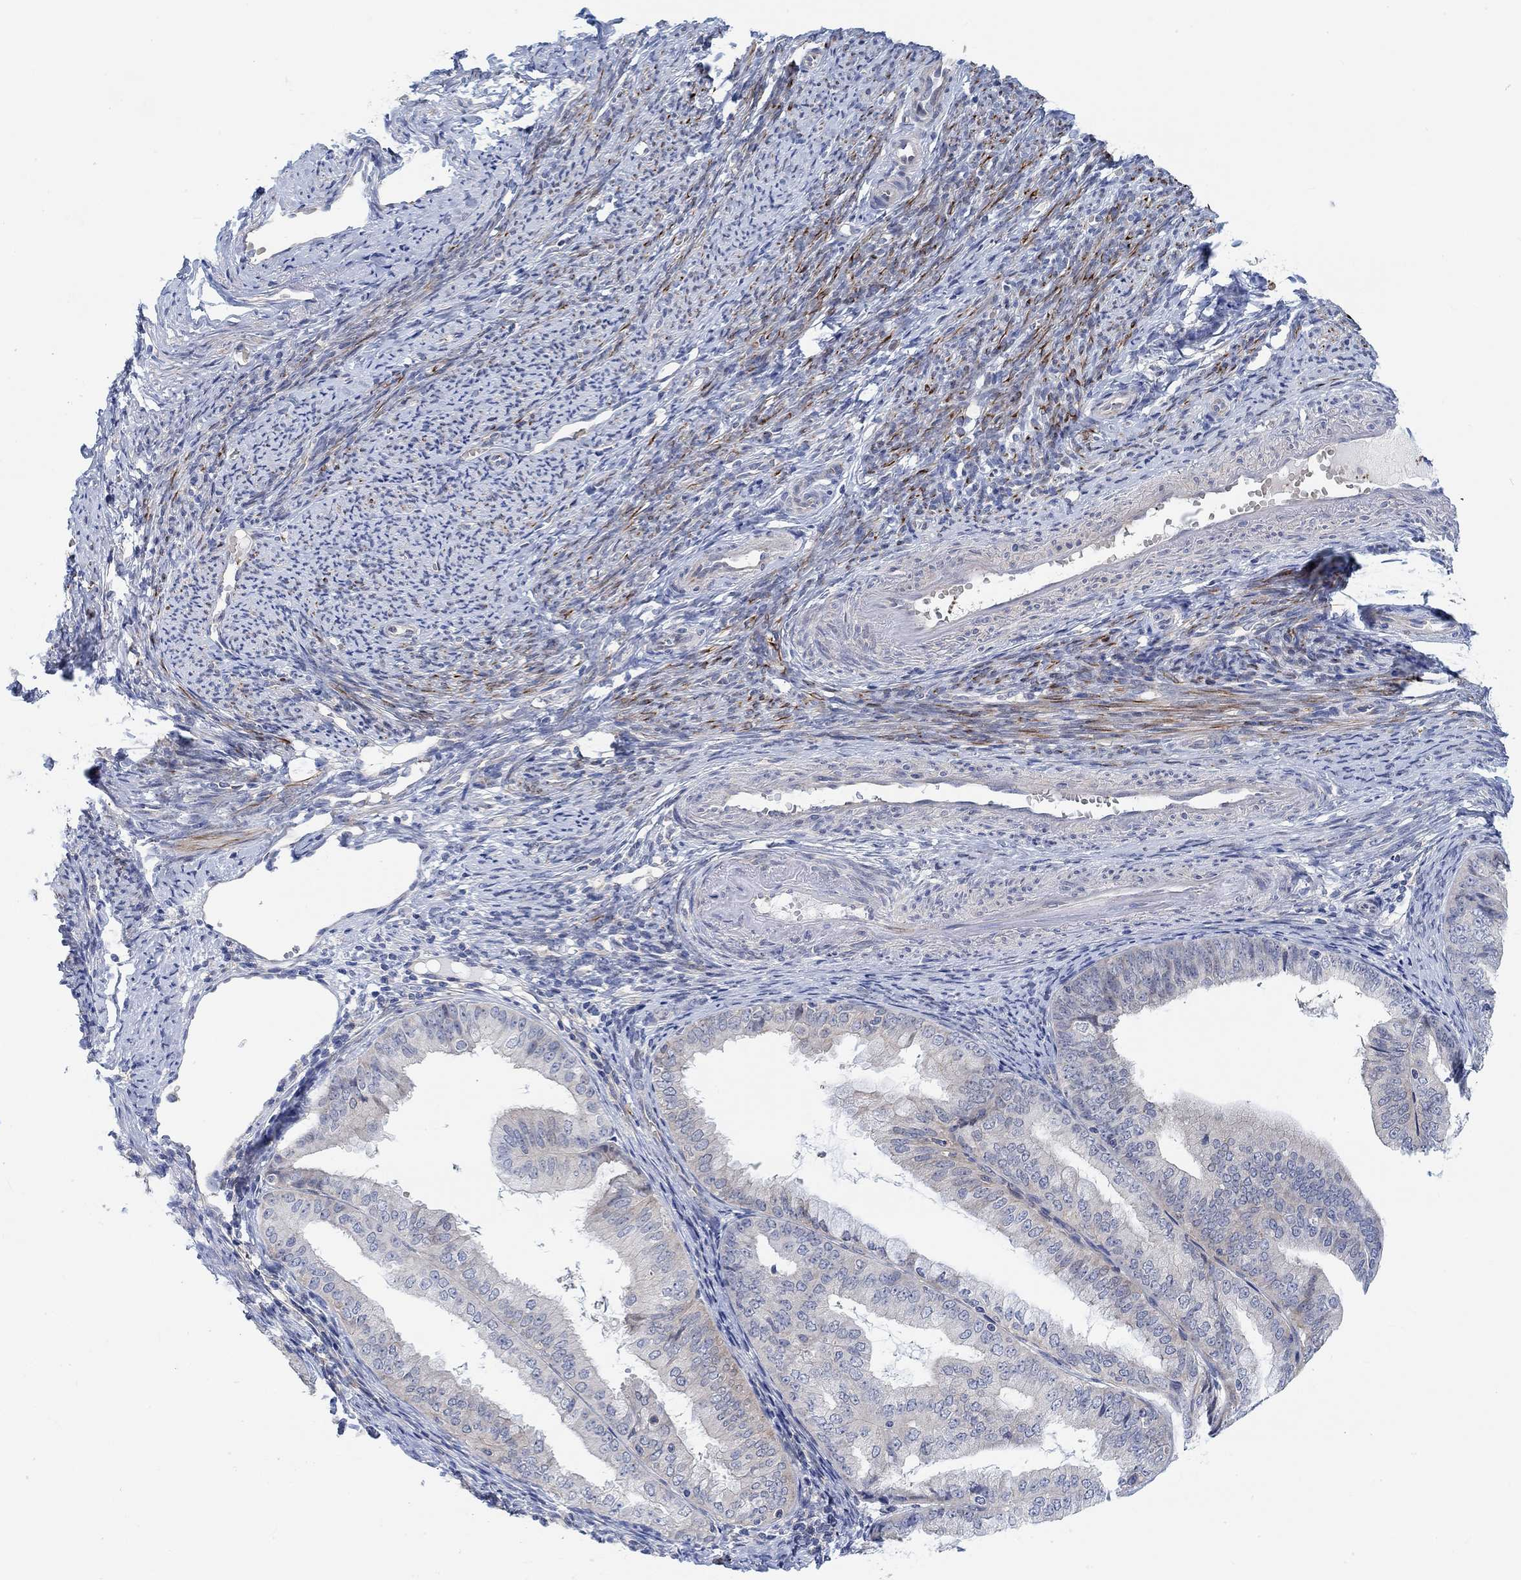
{"staining": {"intensity": "negative", "quantity": "none", "location": "none"}, "tissue": "endometrial cancer", "cell_type": "Tumor cells", "image_type": "cancer", "snomed": [{"axis": "morphology", "description": "Adenocarcinoma, NOS"}, {"axis": "topography", "description": "Endometrium"}], "caption": "The micrograph shows no staining of tumor cells in endometrial cancer.", "gene": "PMFBP1", "patient": {"sex": "female", "age": 63}}